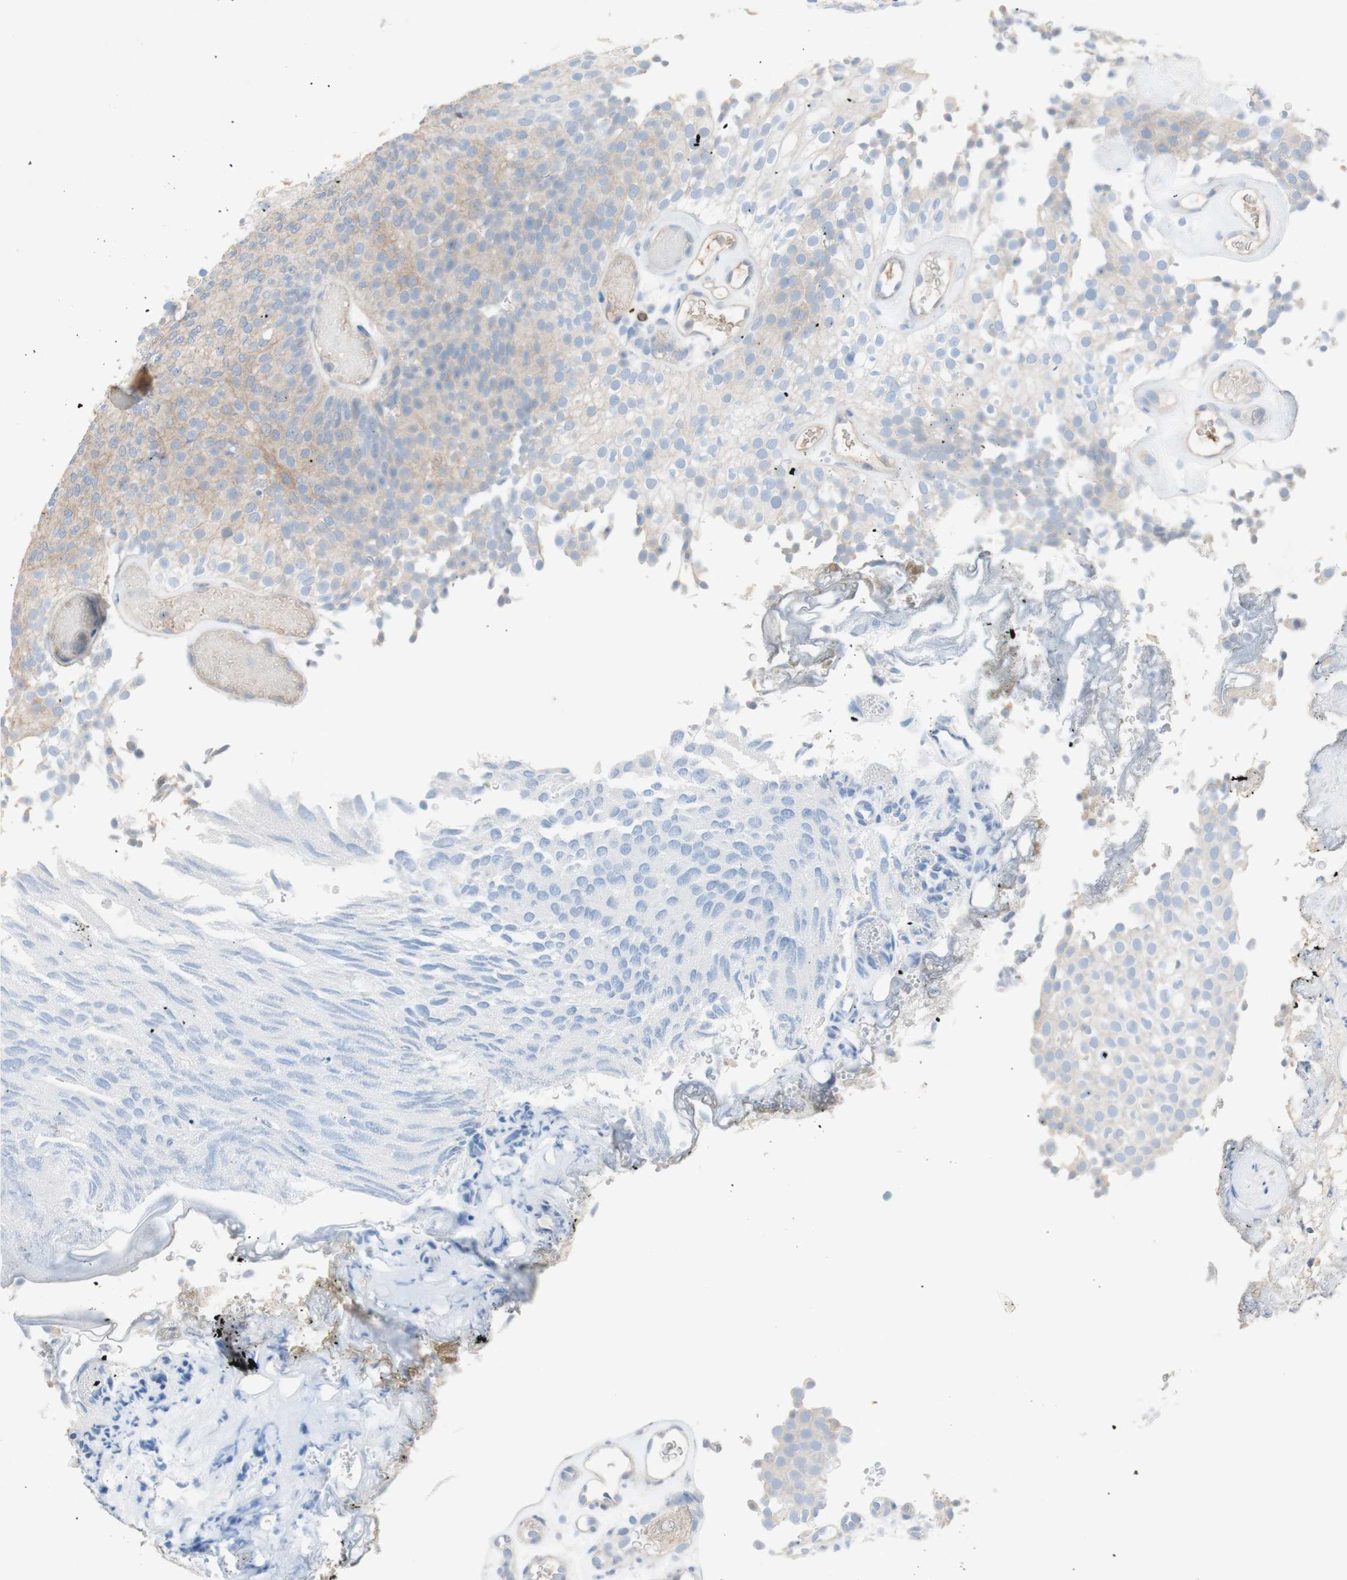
{"staining": {"intensity": "weak", "quantity": "25%-75%", "location": "cytoplasmic/membranous"}, "tissue": "urothelial cancer", "cell_type": "Tumor cells", "image_type": "cancer", "snomed": [{"axis": "morphology", "description": "Urothelial carcinoma, Low grade"}, {"axis": "topography", "description": "Urinary bladder"}], "caption": "Urothelial cancer tissue shows weak cytoplasmic/membranous positivity in about 25%-75% of tumor cells", "gene": "PACSIN1", "patient": {"sex": "male", "age": 78}}